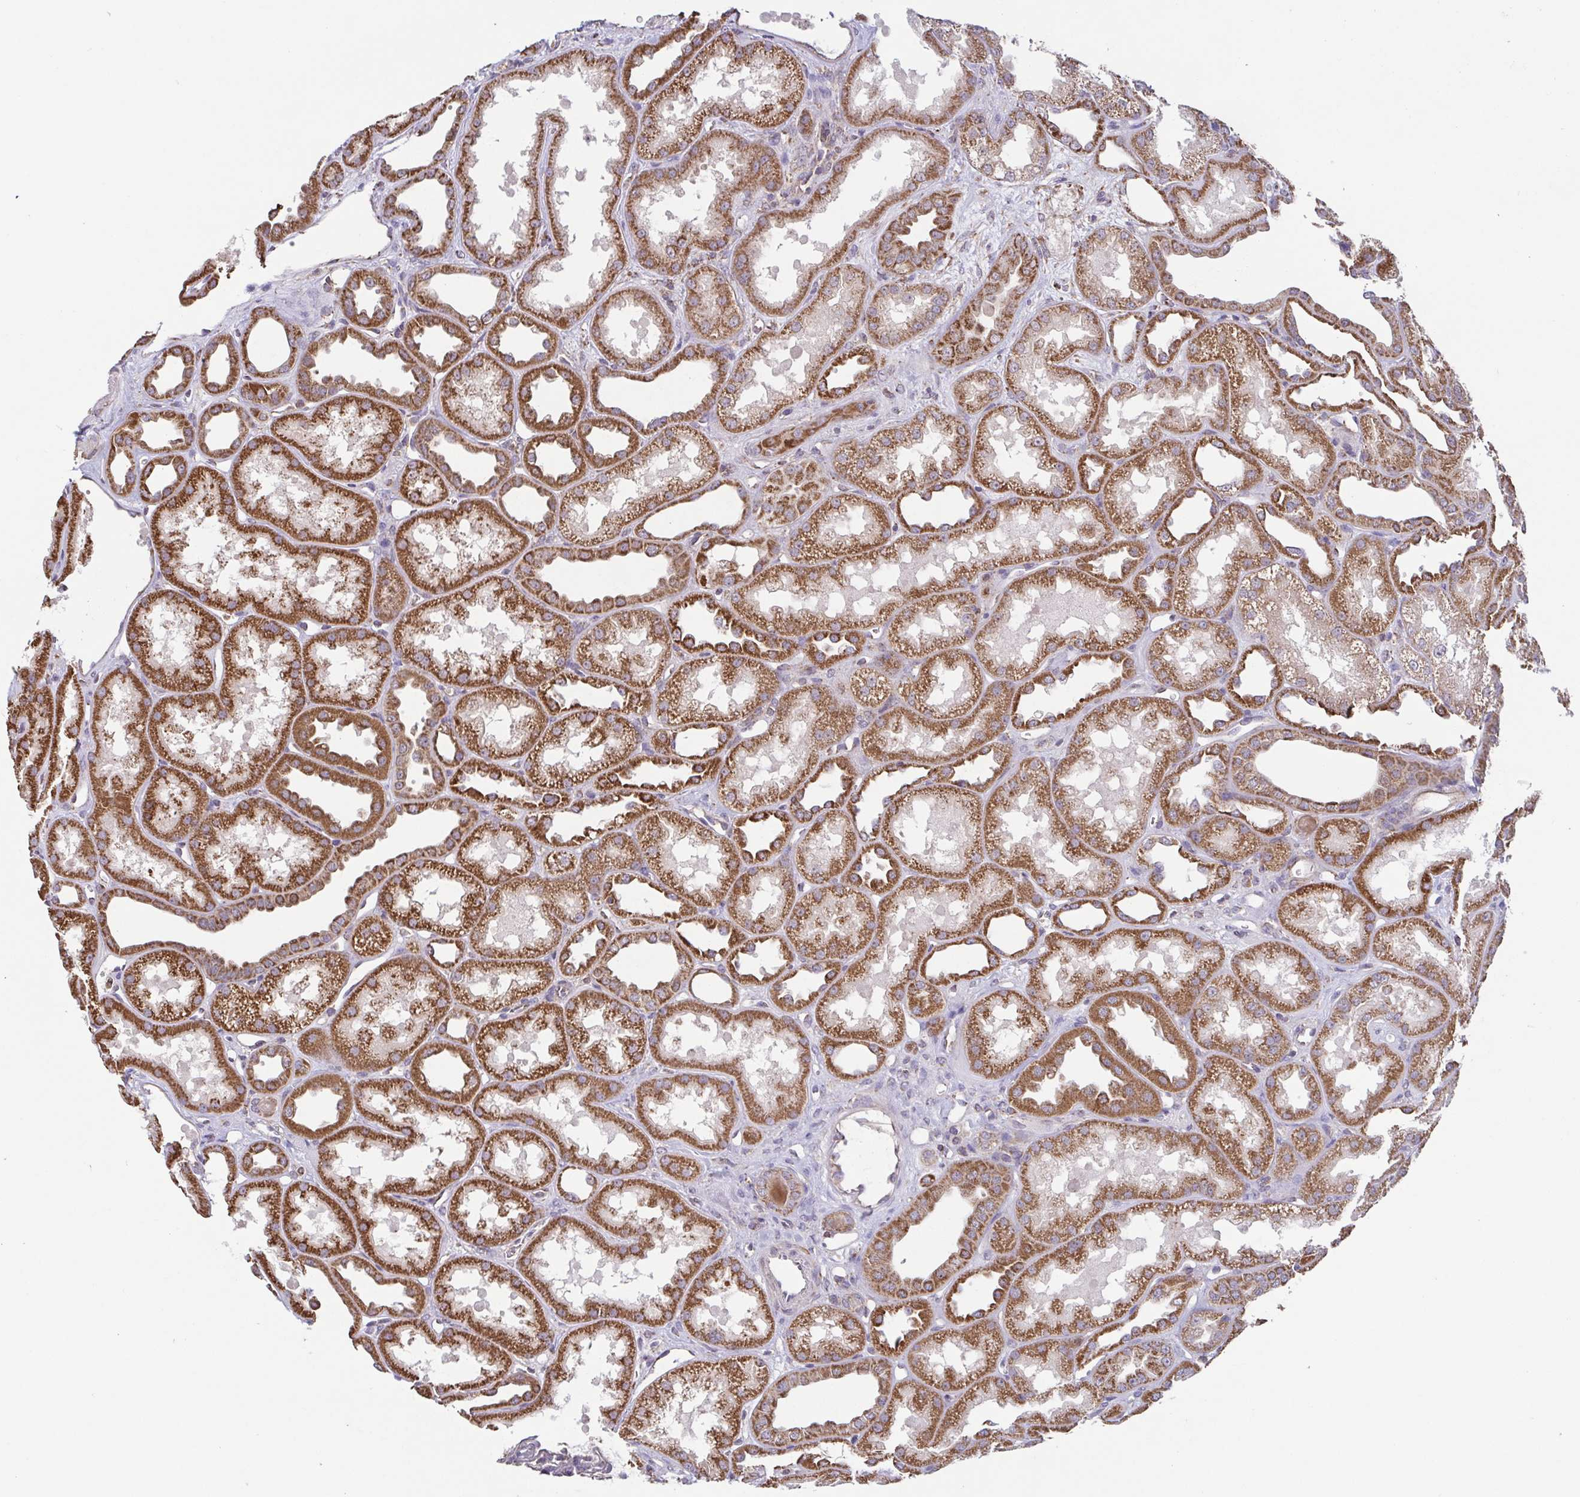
{"staining": {"intensity": "weak", "quantity": "<25%", "location": "cytoplasmic/membranous"}, "tissue": "kidney", "cell_type": "Cells in glomeruli", "image_type": "normal", "snomed": [{"axis": "morphology", "description": "Normal tissue, NOS"}, {"axis": "topography", "description": "Kidney"}], "caption": "The histopathology image exhibits no staining of cells in glomeruli in unremarkable kidney. (DAB (3,3'-diaminobenzidine) immunohistochemistry (IHC) with hematoxylin counter stain).", "gene": "DIP2B", "patient": {"sex": "male", "age": 61}}